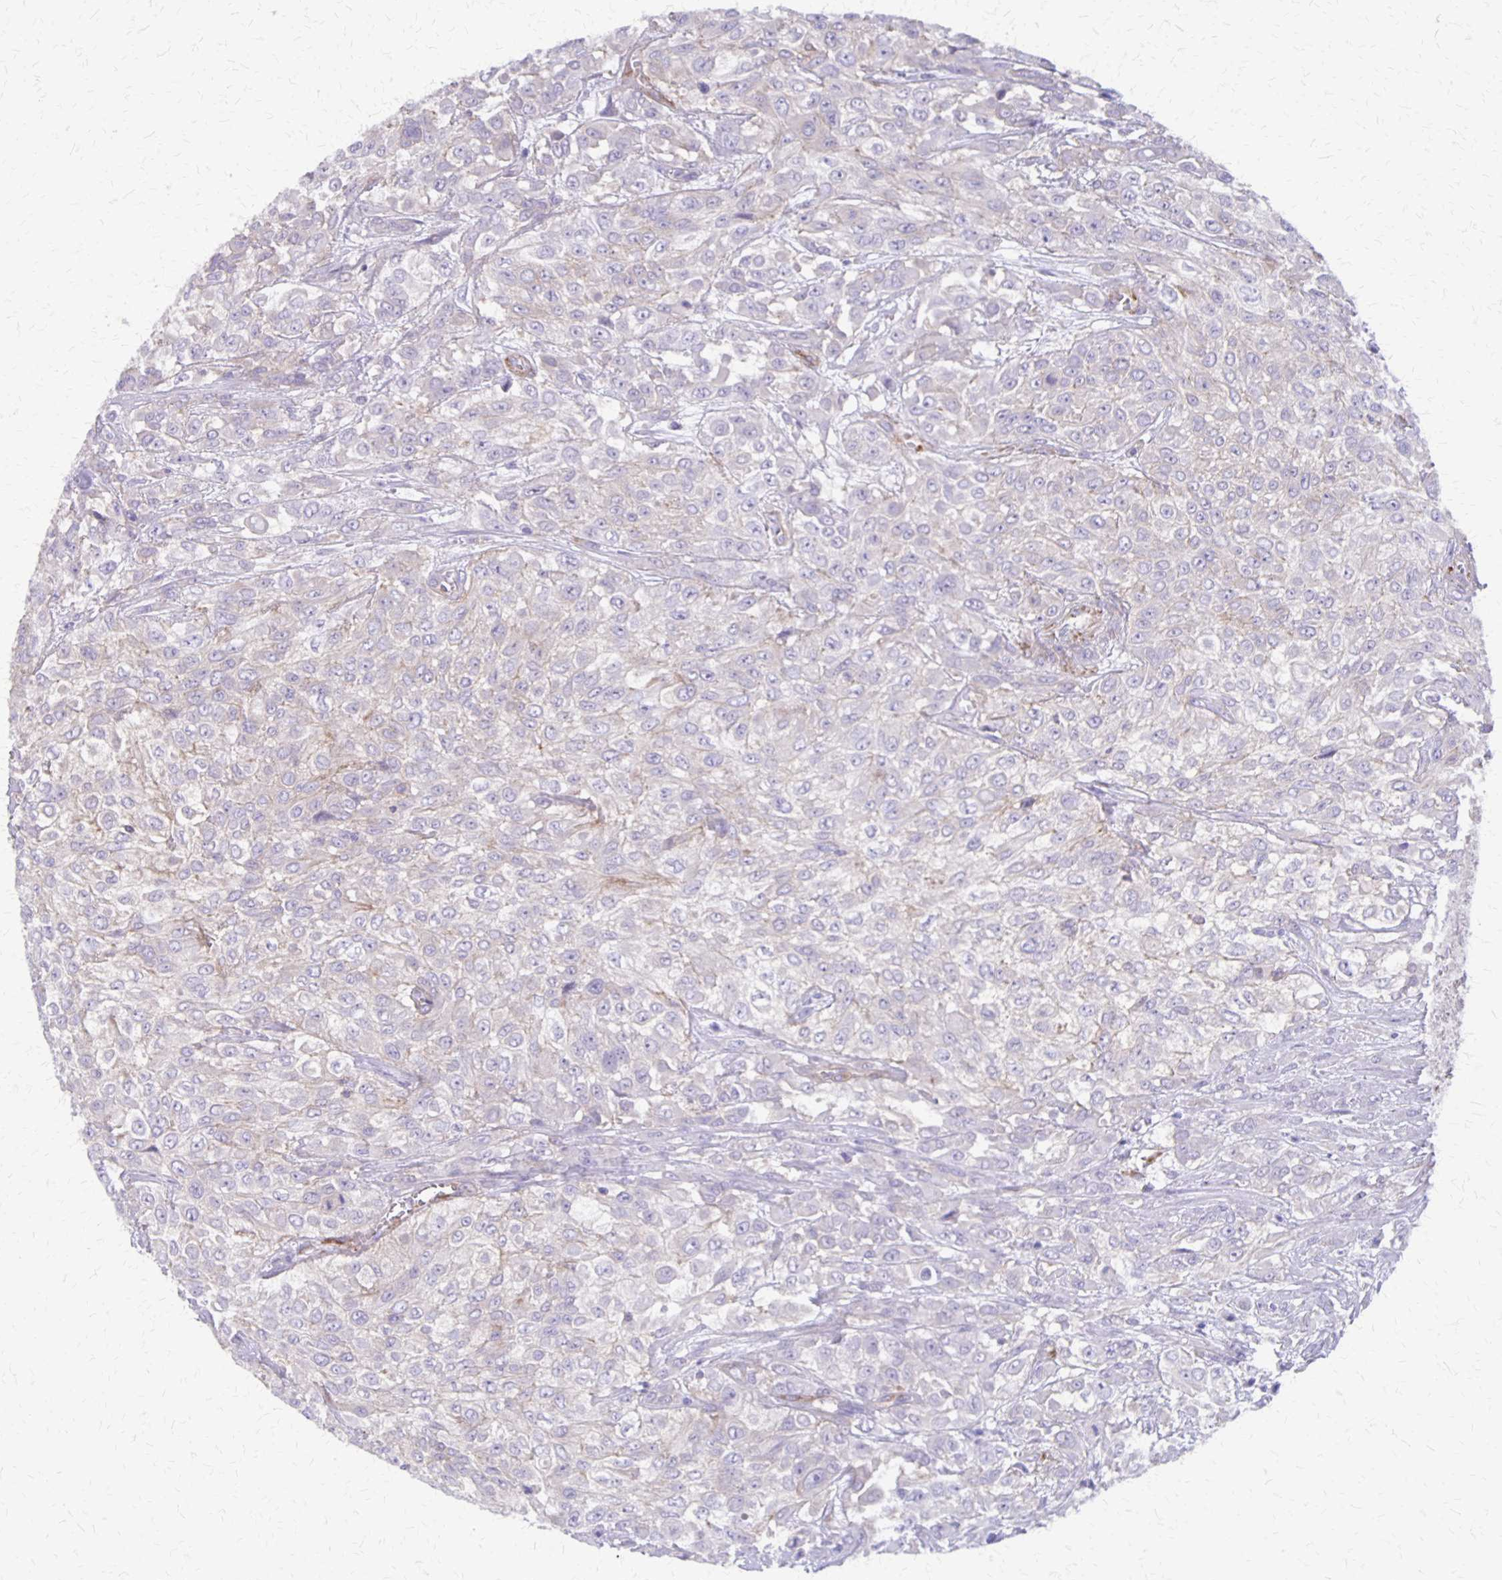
{"staining": {"intensity": "negative", "quantity": "none", "location": "none"}, "tissue": "urothelial cancer", "cell_type": "Tumor cells", "image_type": "cancer", "snomed": [{"axis": "morphology", "description": "Urothelial carcinoma, High grade"}, {"axis": "topography", "description": "Urinary bladder"}], "caption": "Tumor cells show no significant staining in urothelial cancer.", "gene": "SEPTIN5", "patient": {"sex": "male", "age": 57}}